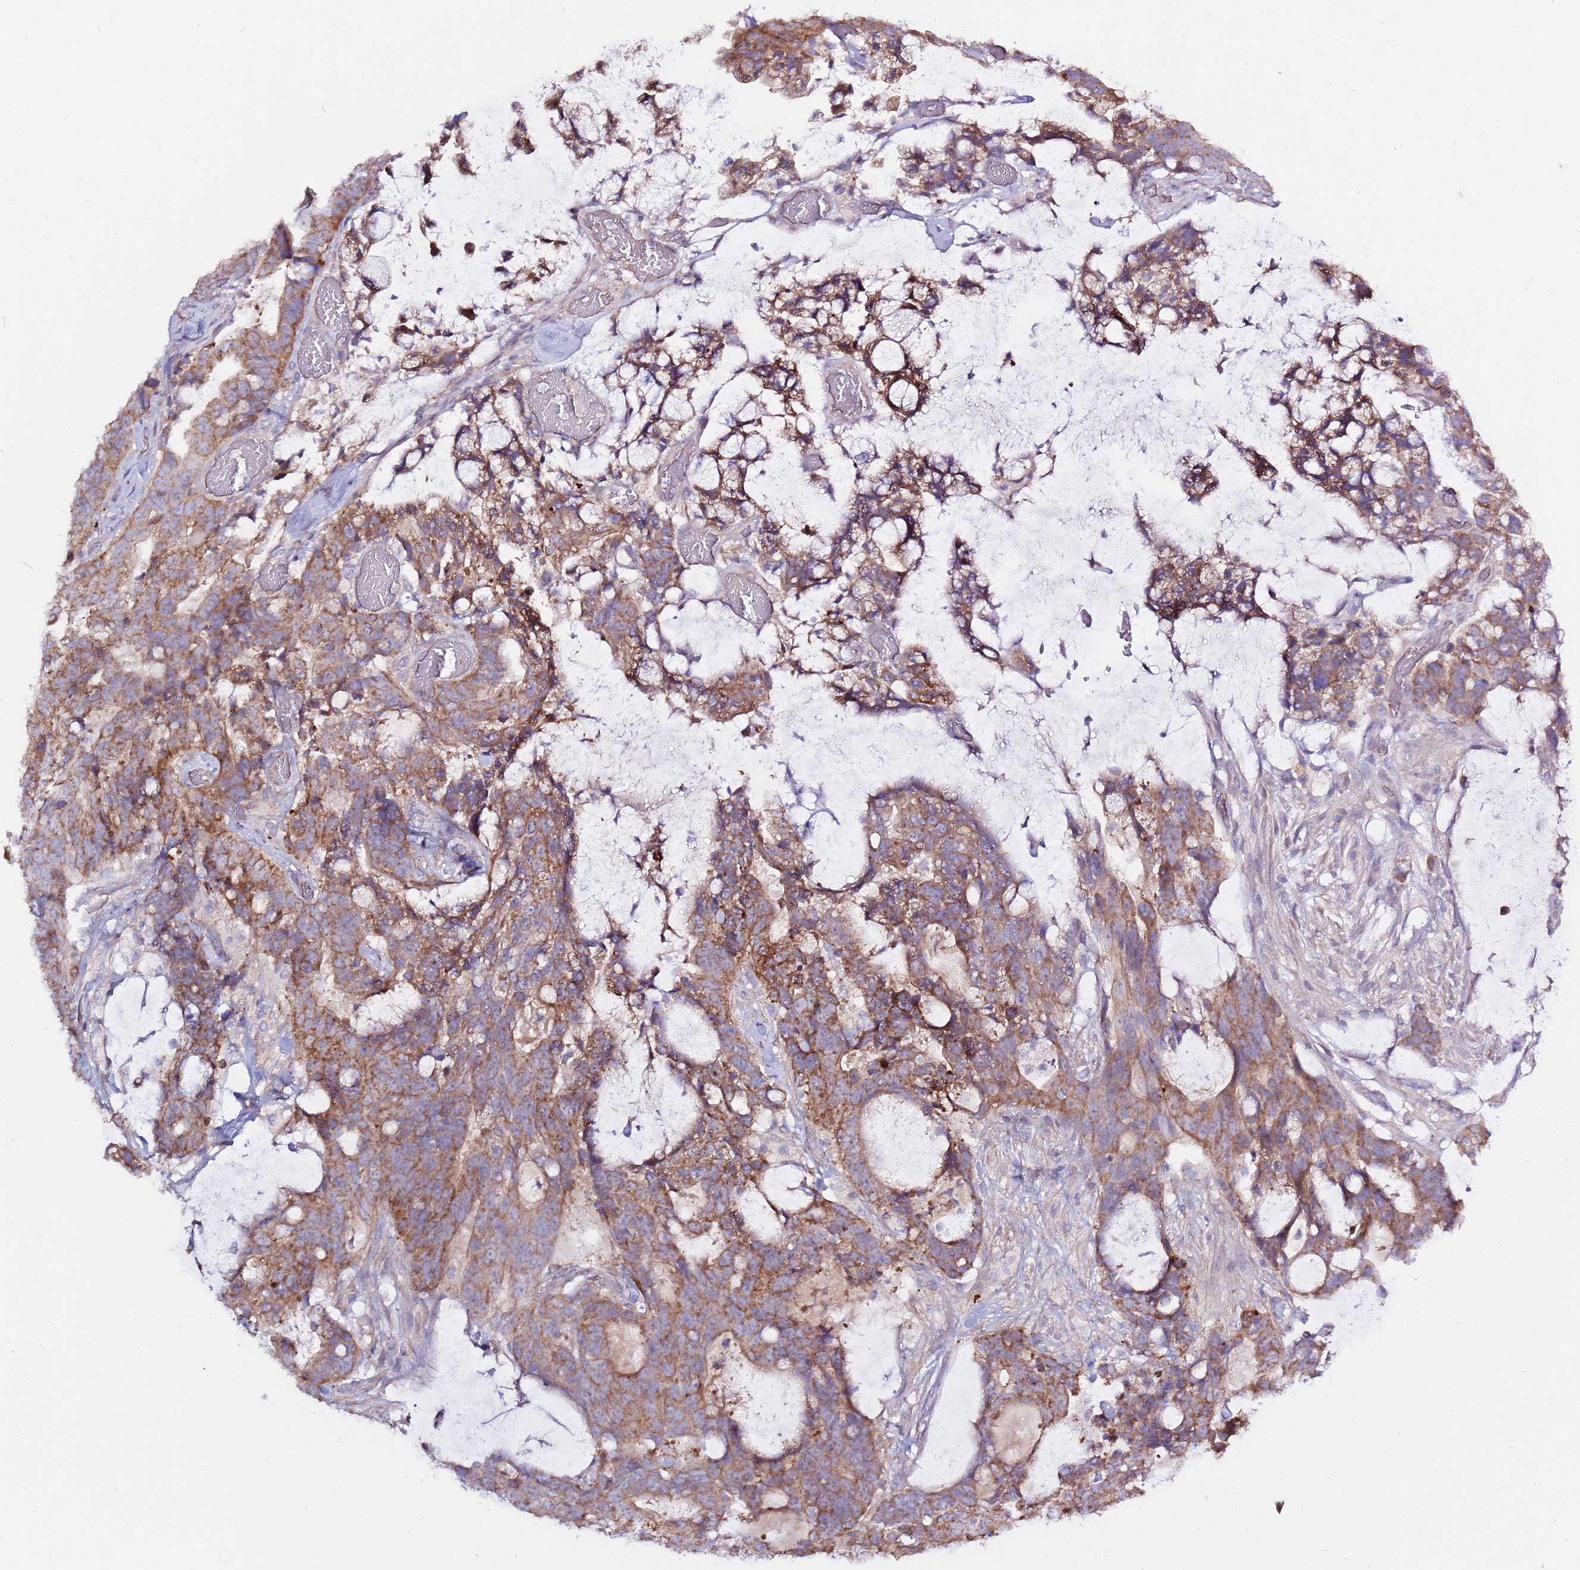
{"staining": {"intensity": "moderate", "quantity": ">75%", "location": "cytoplasmic/membranous"}, "tissue": "colorectal cancer", "cell_type": "Tumor cells", "image_type": "cancer", "snomed": [{"axis": "morphology", "description": "Adenocarcinoma, NOS"}, {"axis": "topography", "description": "Colon"}], "caption": "Moderate cytoplasmic/membranous staining for a protein is seen in approximately >75% of tumor cells of colorectal adenocarcinoma using immunohistochemistry (IHC).", "gene": "EVA1B", "patient": {"sex": "female", "age": 82}}